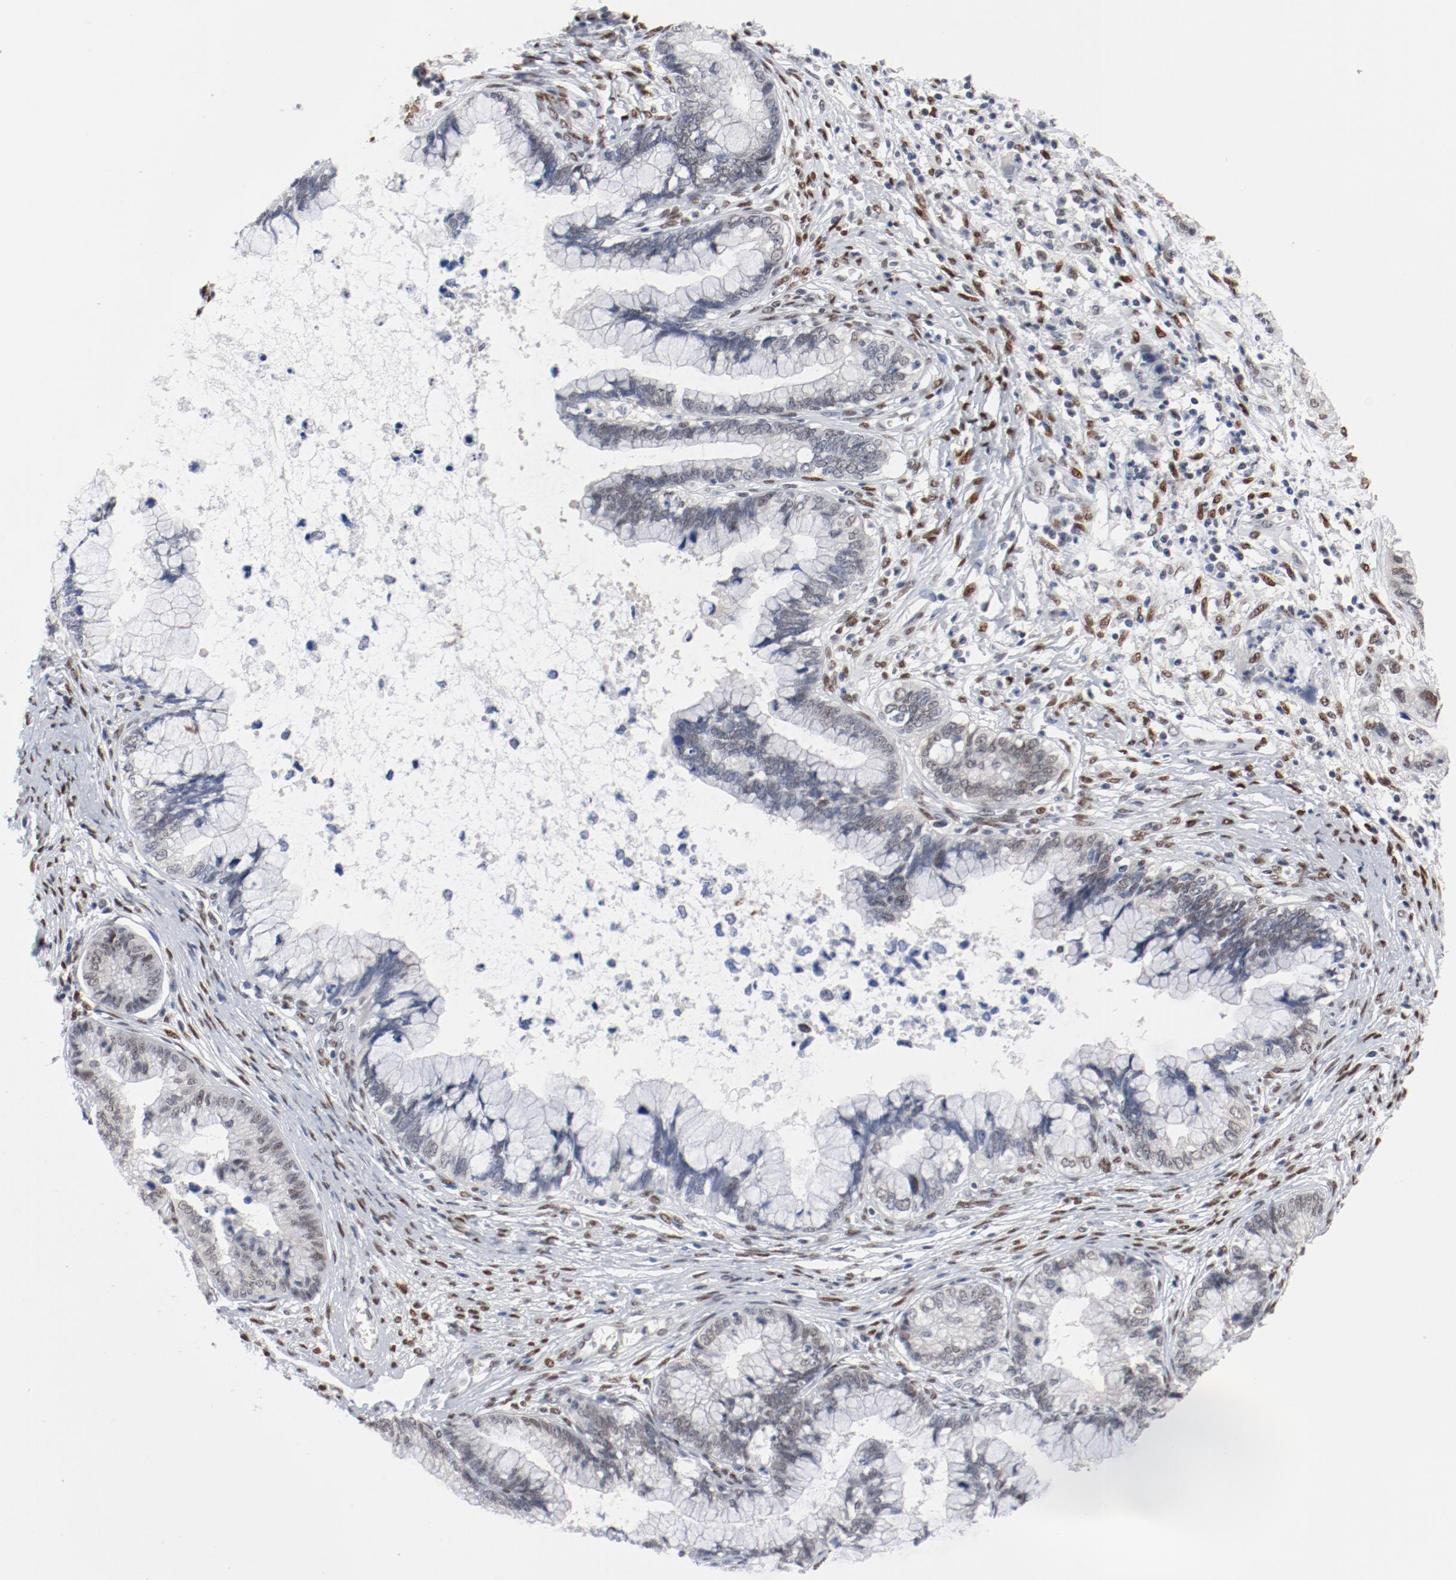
{"staining": {"intensity": "moderate", "quantity": ">75%", "location": "nuclear"}, "tissue": "cervical cancer", "cell_type": "Tumor cells", "image_type": "cancer", "snomed": [{"axis": "morphology", "description": "Adenocarcinoma, NOS"}, {"axis": "topography", "description": "Cervix"}], "caption": "There is medium levels of moderate nuclear expression in tumor cells of cervical cancer (adenocarcinoma), as demonstrated by immunohistochemical staining (brown color).", "gene": "ARNT", "patient": {"sex": "female", "age": 44}}